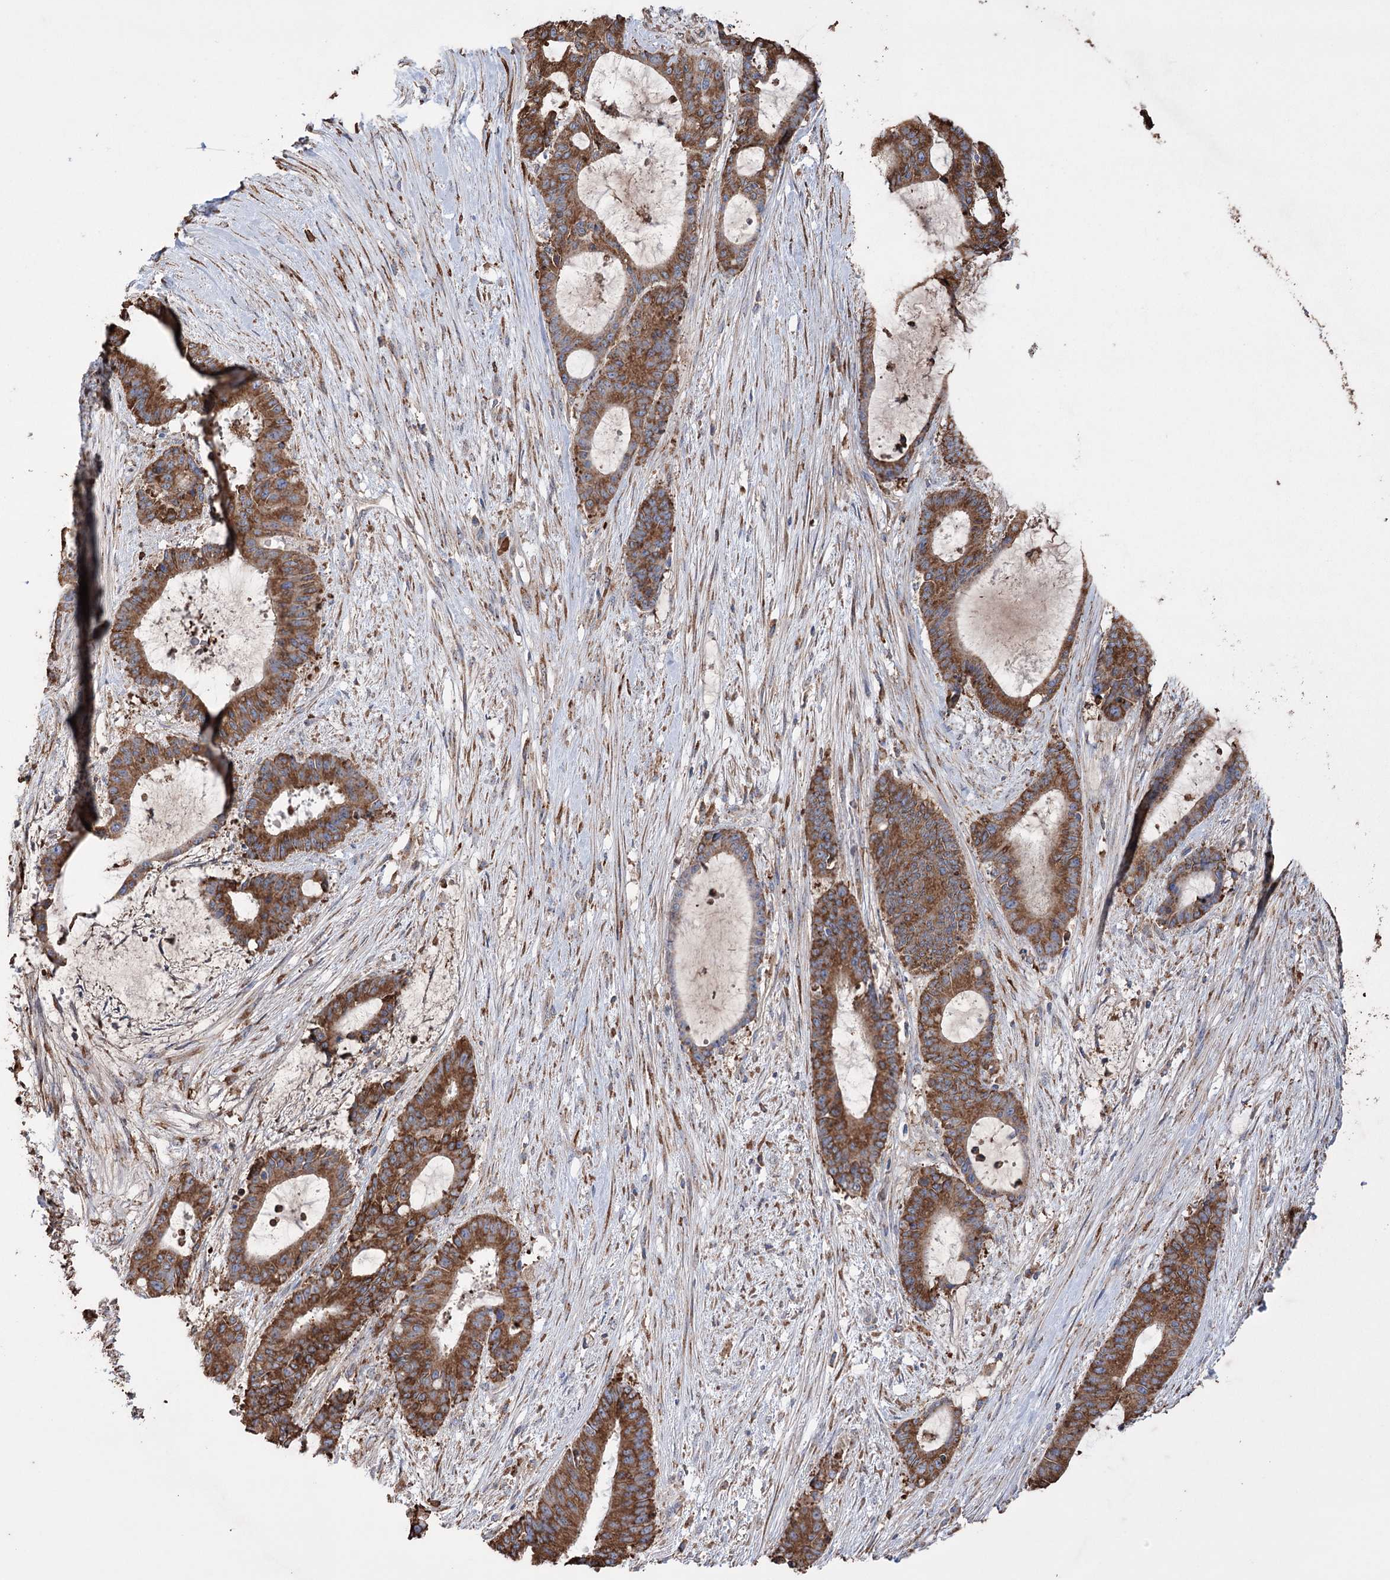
{"staining": {"intensity": "strong", "quantity": ">75%", "location": "cytoplasmic/membranous"}, "tissue": "liver cancer", "cell_type": "Tumor cells", "image_type": "cancer", "snomed": [{"axis": "morphology", "description": "Normal tissue, NOS"}, {"axis": "morphology", "description": "Cholangiocarcinoma"}, {"axis": "topography", "description": "Liver"}, {"axis": "topography", "description": "Peripheral nerve tissue"}], "caption": "This photomicrograph demonstrates liver cholangiocarcinoma stained with immunohistochemistry to label a protein in brown. The cytoplasmic/membranous of tumor cells show strong positivity for the protein. Nuclei are counter-stained blue.", "gene": "TRIM71", "patient": {"sex": "female", "age": 73}}